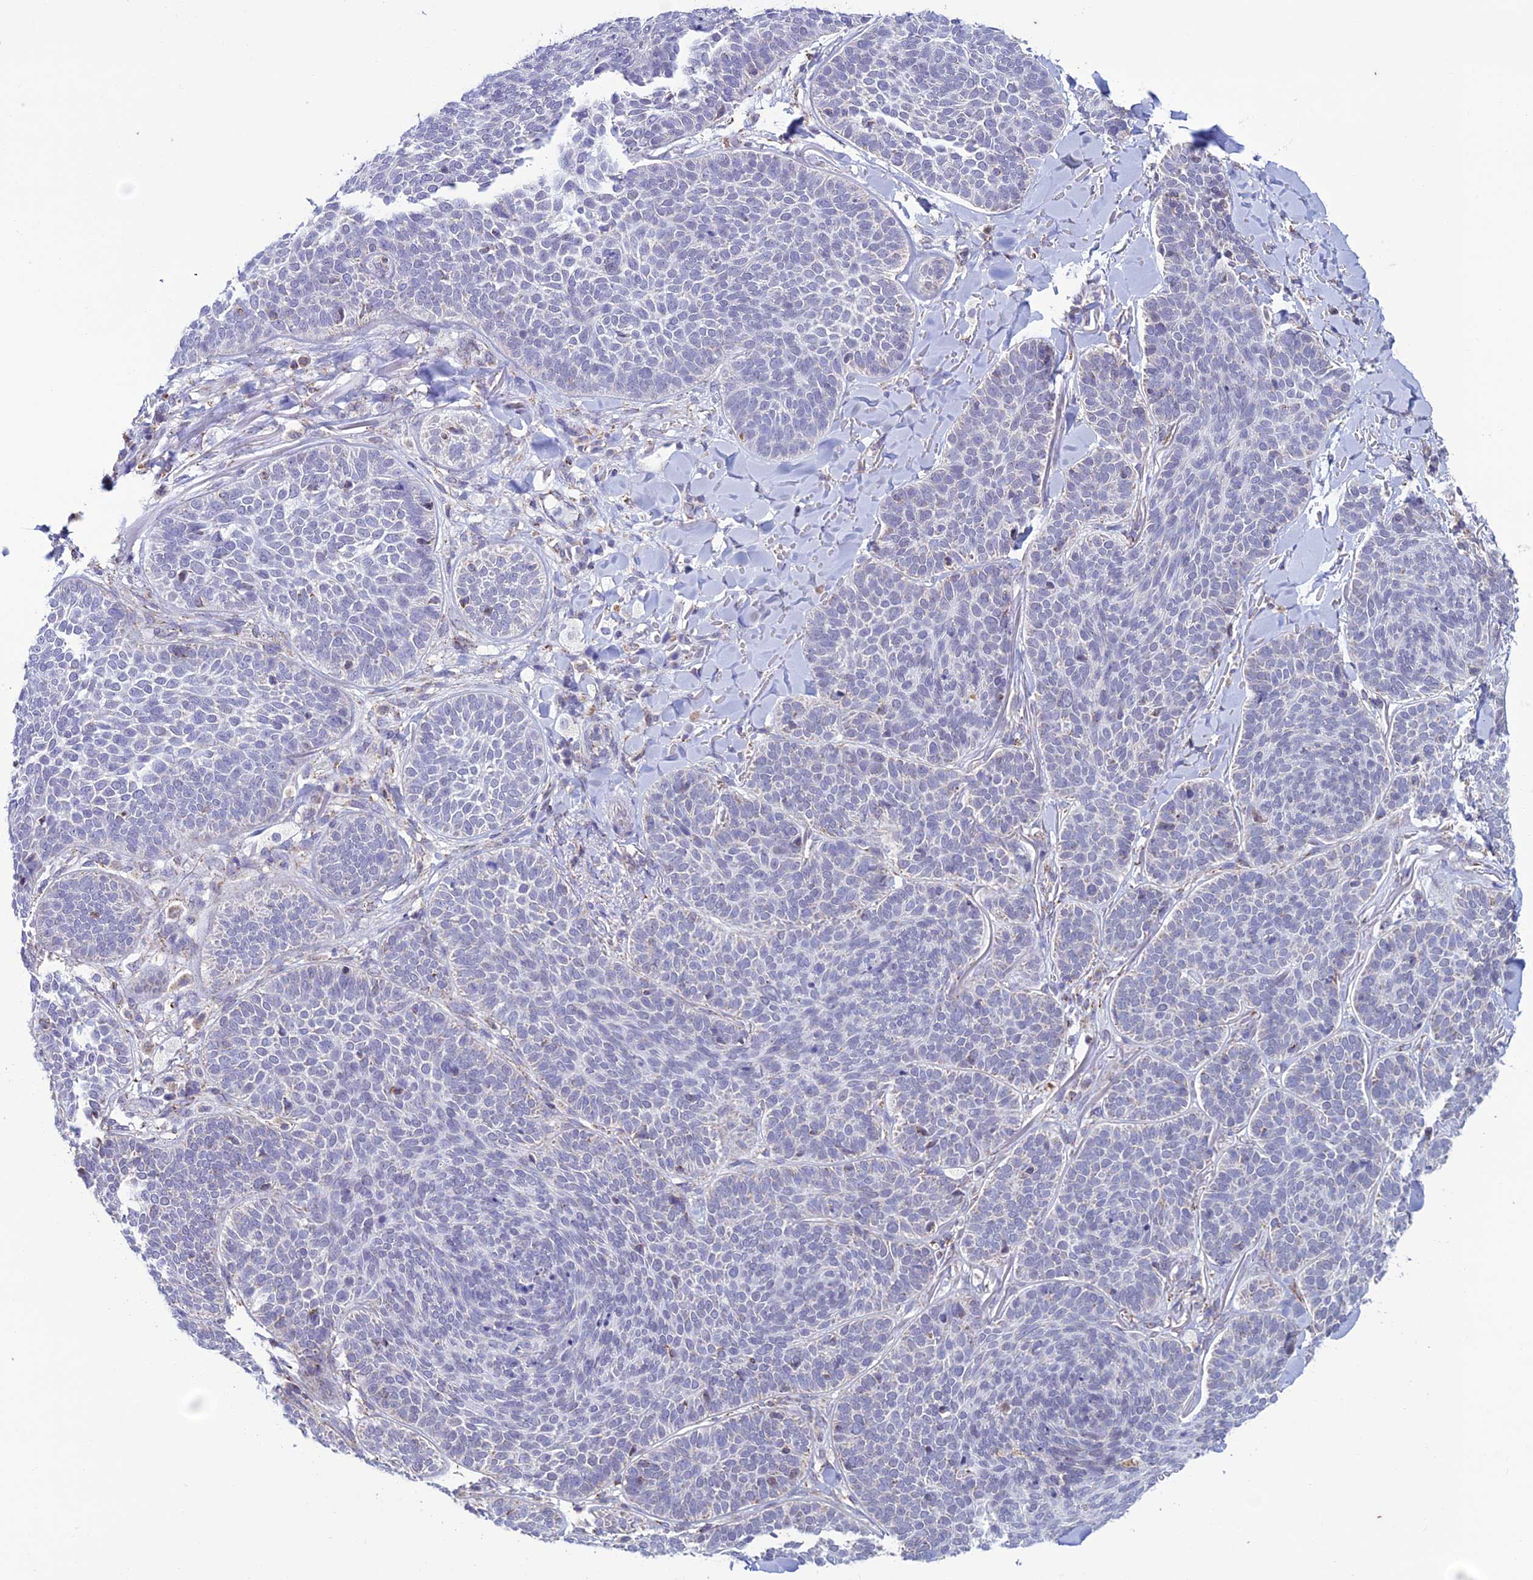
{"staining": {"intensity": "negative", "quantity": "none", "location": "none"}, "tissue": "skin cancer", "cell_type": "Tumor cells", "image_type": "cancer", "snomed": [{"axis": "morphology", "description": "Basal cell carcinoma"}, {"axis": "topography", "description": "Skin"}], "caption": "Skin cancer was stained to show a protein in brown. There is no significant staining in tumor cells.", "gene": "ZNG1B", "patient": {"sex": "male", "age": 85}}